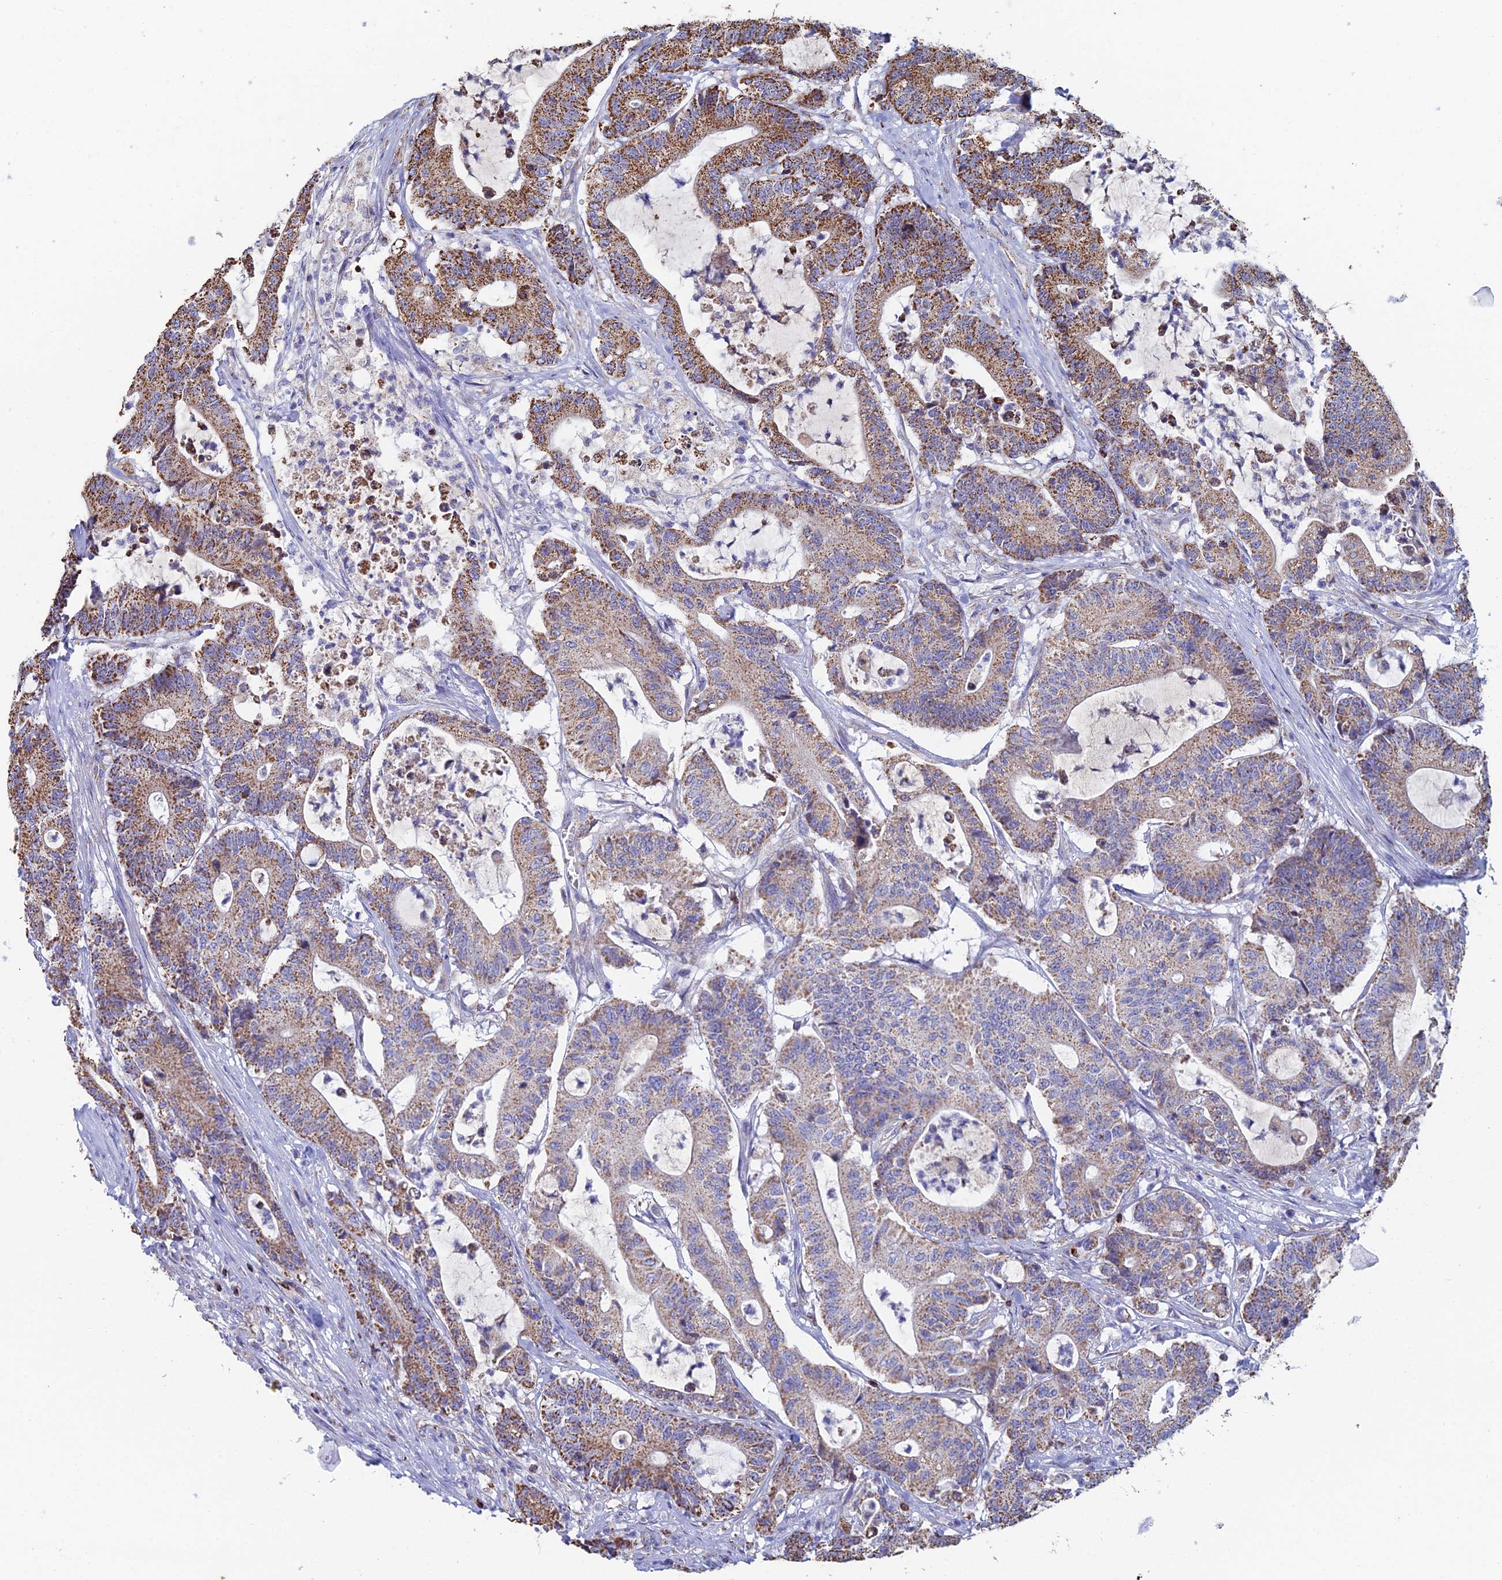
{"staining": {"intensity": "moderate", "quantity": ">75%", "location": "cytoplasmic/membranous"}, "tissue": "colorectal cancer", "cell_type": "Tumor cells", "image_type": "cancer", "snomed": [{"axis": "morphology", "description": "Adenocarcinoma, NOS"}, {"axis": "topography", "description": "Colon"}], "caption": "A micrograph of human colorectal cancer stained for a protein shows moderate cytoplasmic/membranous brown staining in tumor cells.", "gene": "SPOCK2", "patient": {"sex": "female", "age": 84}}